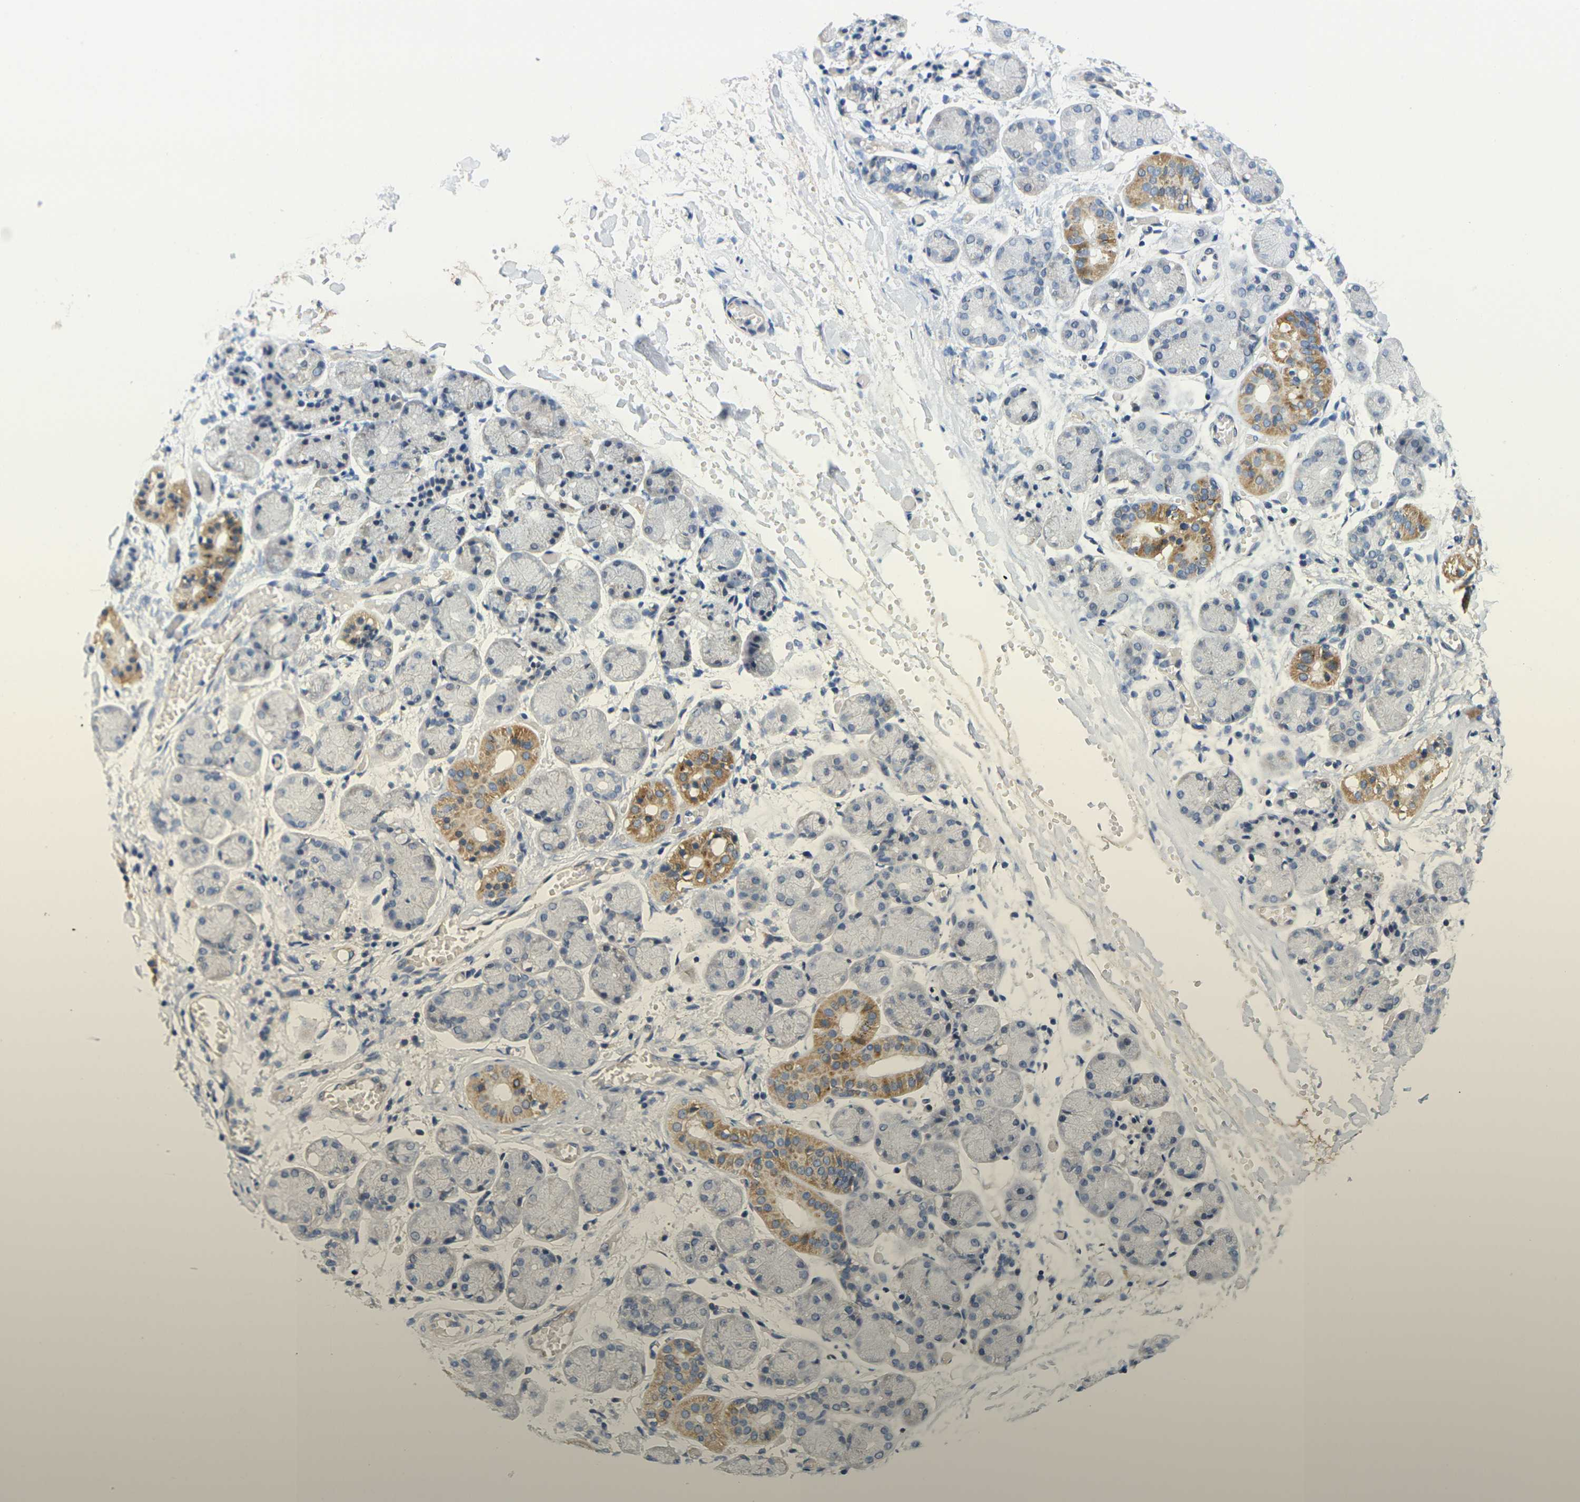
{"staining": {"intensity": "moderate", "quantity": "<25%", "location": "cytoplasmic/membranous"}, "tissue": "salivary gland", "cell_type": "Glandular cells", "image_type": "normal", "snomed": [{"axis": "morphology", "description": "Normal tissue, NOS"}, {"axis": "topography", "description": "Salivary gland"}], "caption": "Immunohistochemical staining of unremarkable salivary gland displays low levels of moderate cytoplasmic/membranous expression in about <25% of glandular cells. (Stains: DAB in brown, nuclei in blue, Microscopy: brightfield microscopy at high magnification).", "gene": "OTOF", "patient": {"sex": "female", "age": 24}}